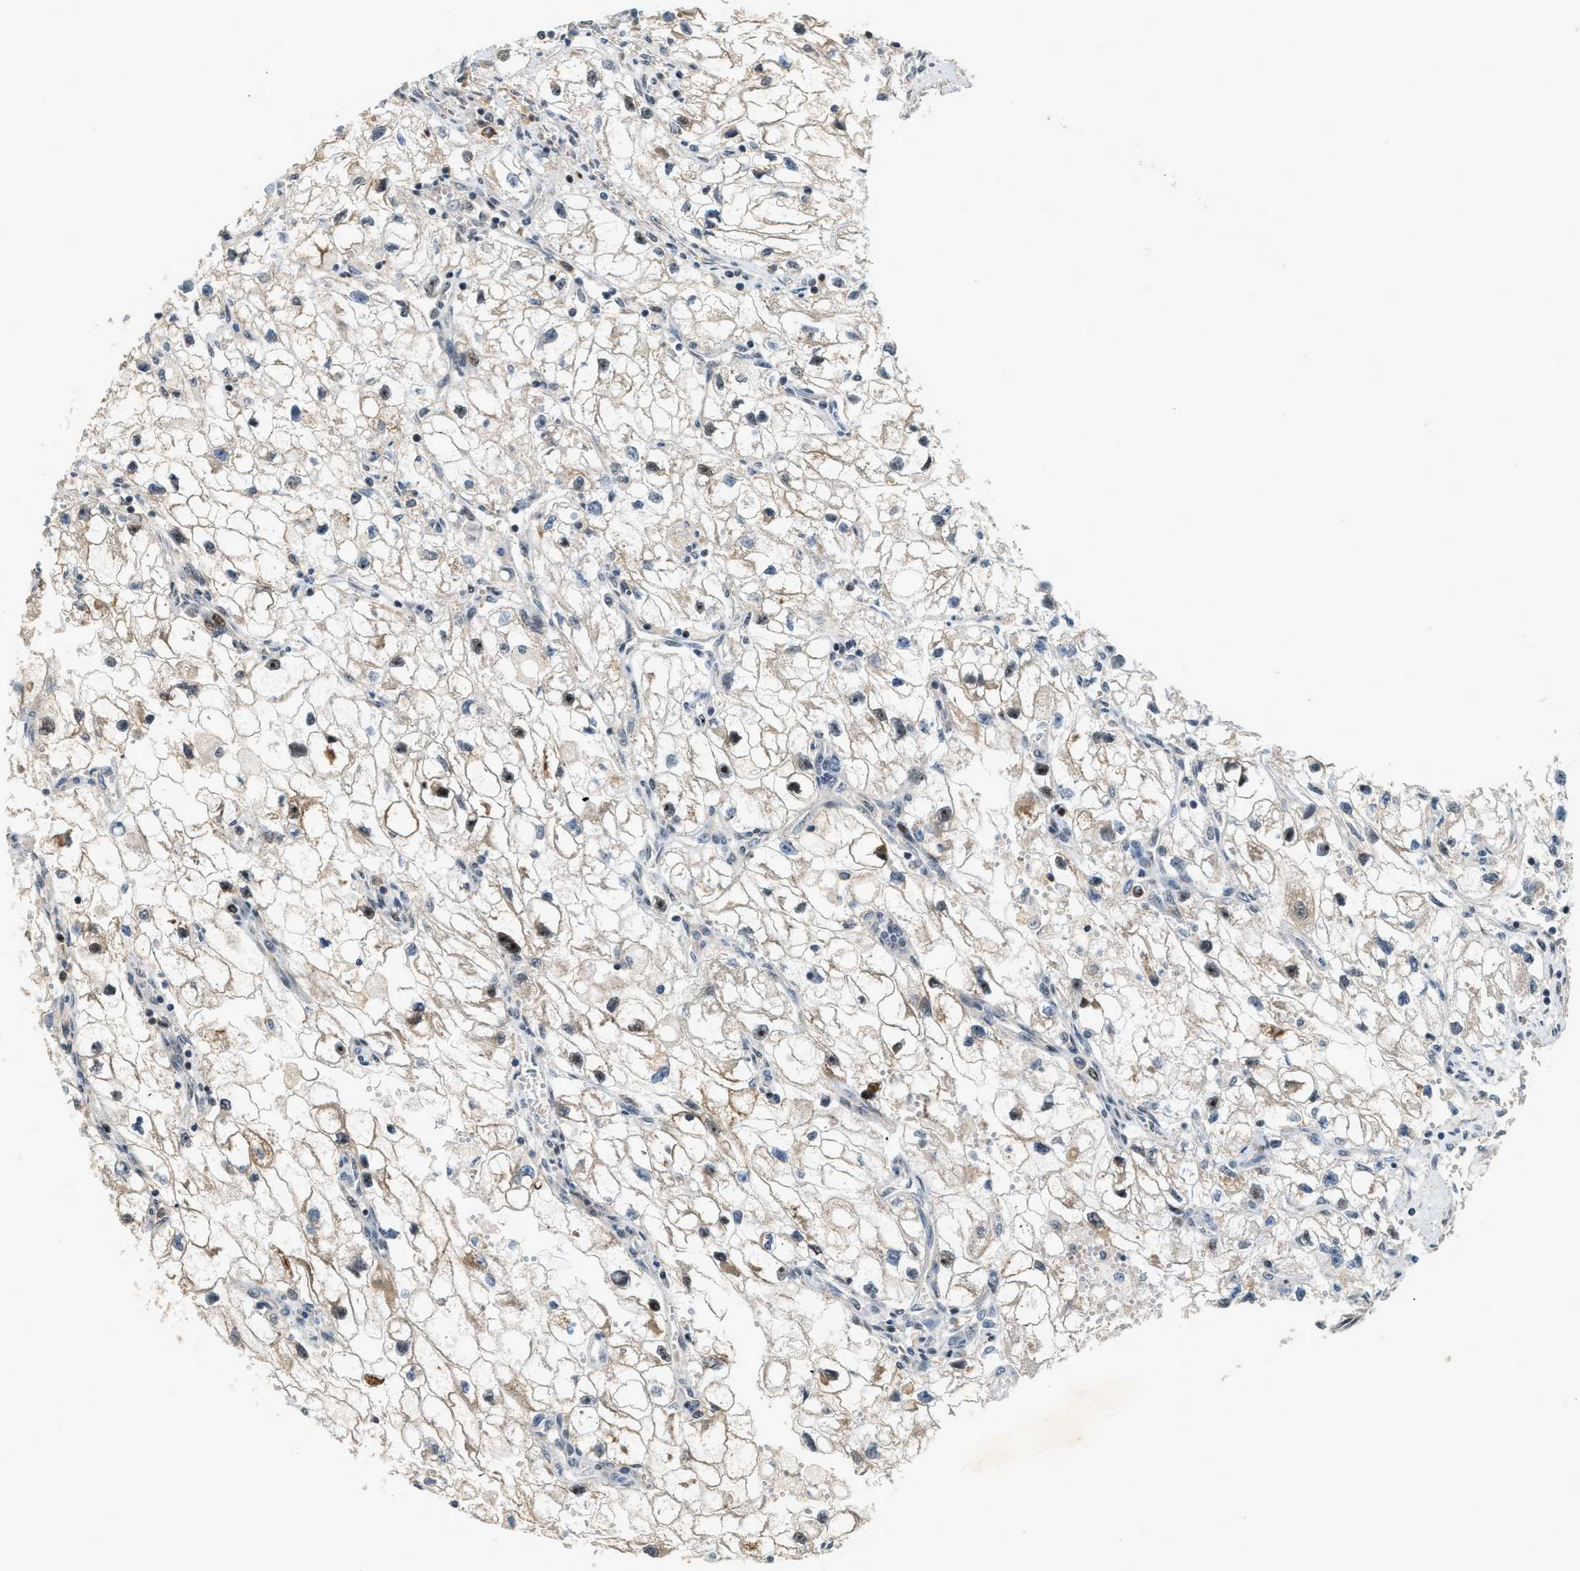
{"staining": {"intensity": "weak", "quantity": "<25%", "location": "cytoplasmic/membranous"}, "tissue": "renal cancer", "cell_type": "Tumor cells", "image_type": "cancer", "snomed": [{"axis": "morphology", "description": "Adenocarcinoma, NOS"}, {"axis": "topography", "description": "Kidney"}], "caption": "Tumor cells show no significant protein positivity in renal cancer (adenocarcinoma).", "gene": "TRAPPC14", "patient": {"sex": "female", "age": 70}}